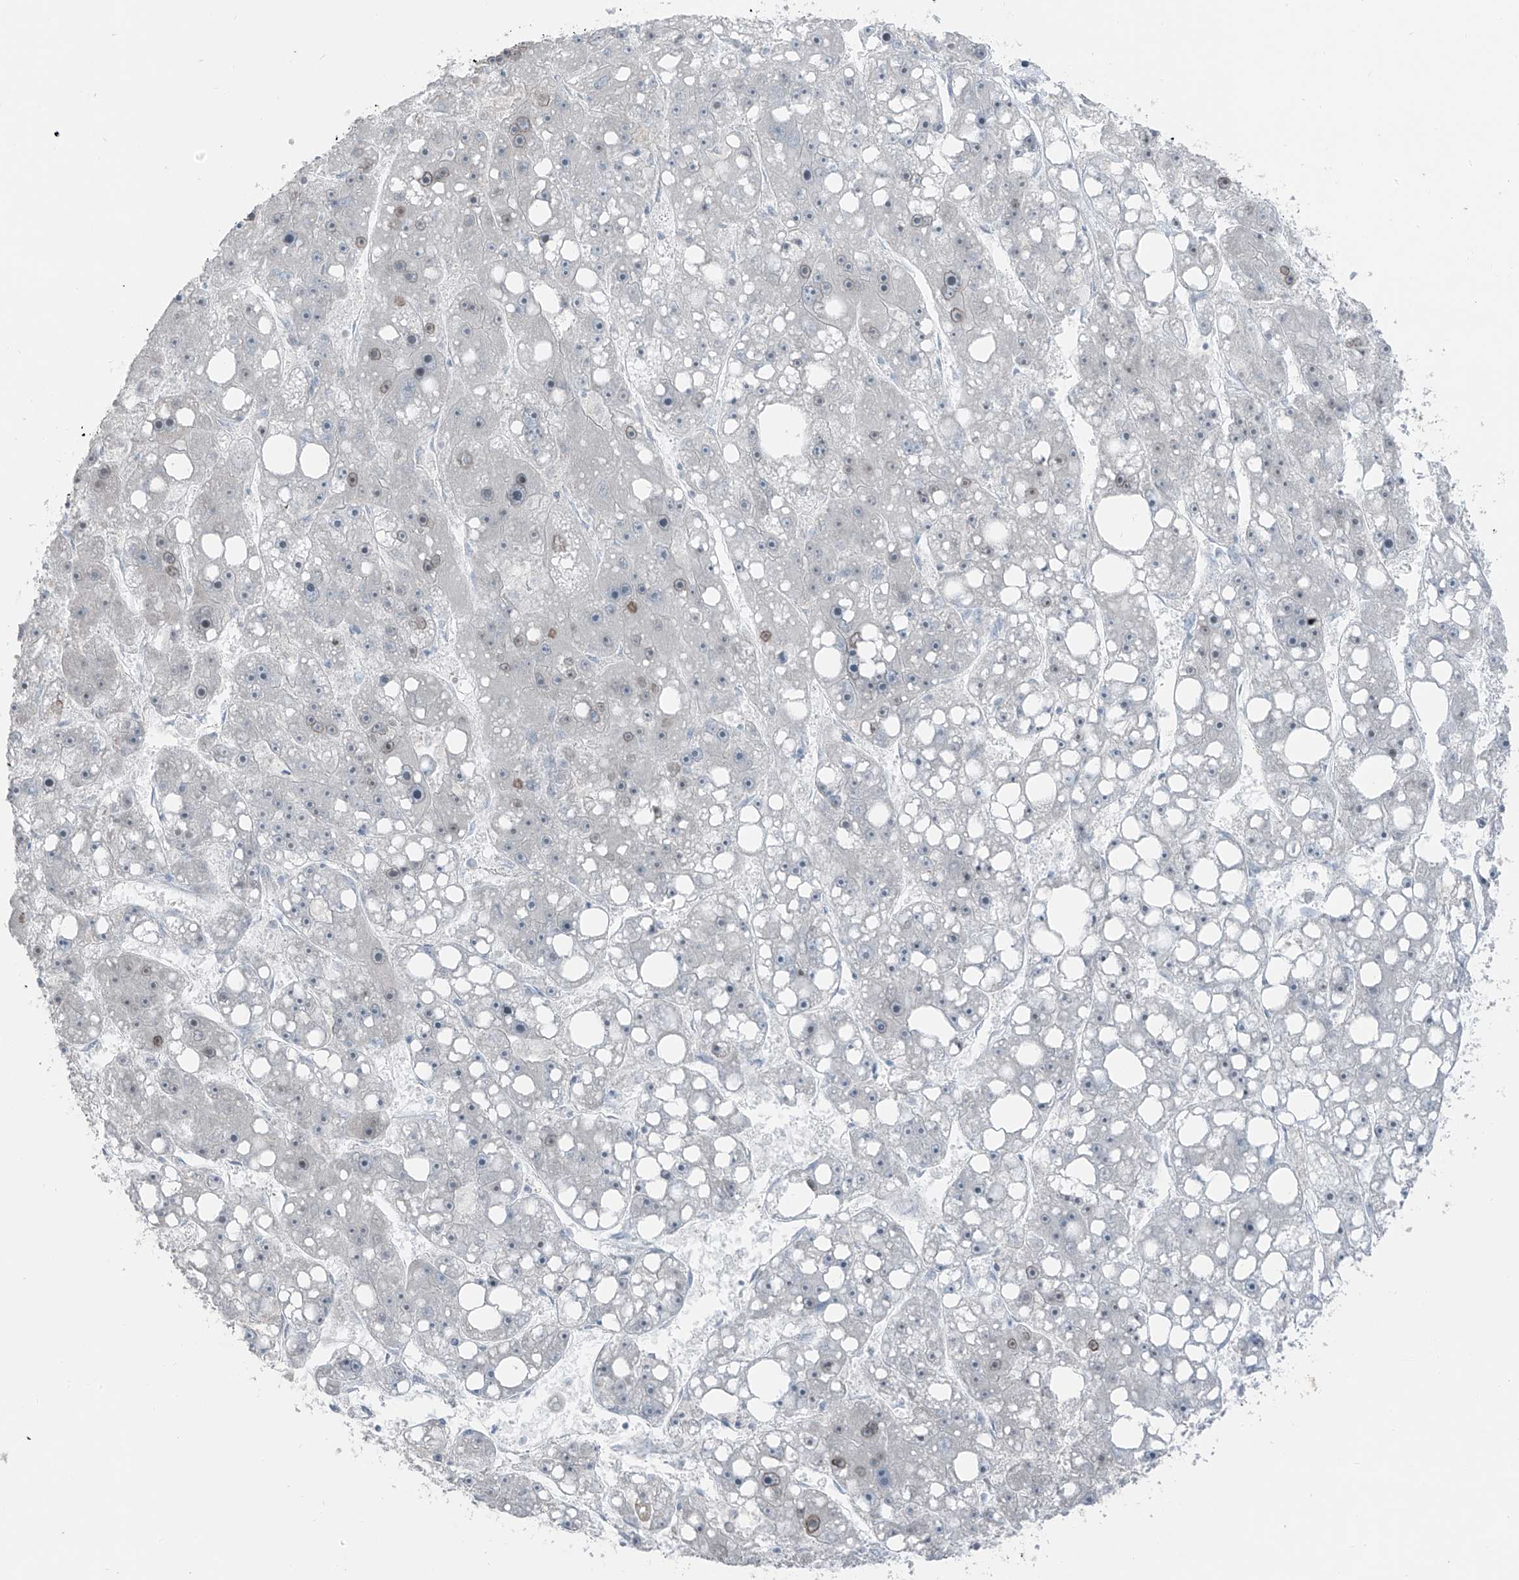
{"staining": {"intensity": "moderate", "quantity": "<25%", "location": "cytoplasmic/membranous,nuclear"}, "tissue": "liver cancer", "cell_type": "Tumor cells", "image_type": "cancer", "snomed": [{"axis": "morphology", "description": "Carcinoma, Hepatocellular, NOS"}, {"axis": "topography", "description": "Liver"}], "caption": "Tumor cells demonstrate low levels of moderate cytoplasmic/membranous and nuclear expression in approximately <25% of cells in human hepatocellular carcinoma (liver).", "gene": "PRDM6", "patient": {"sex": "female", "age": 61}}